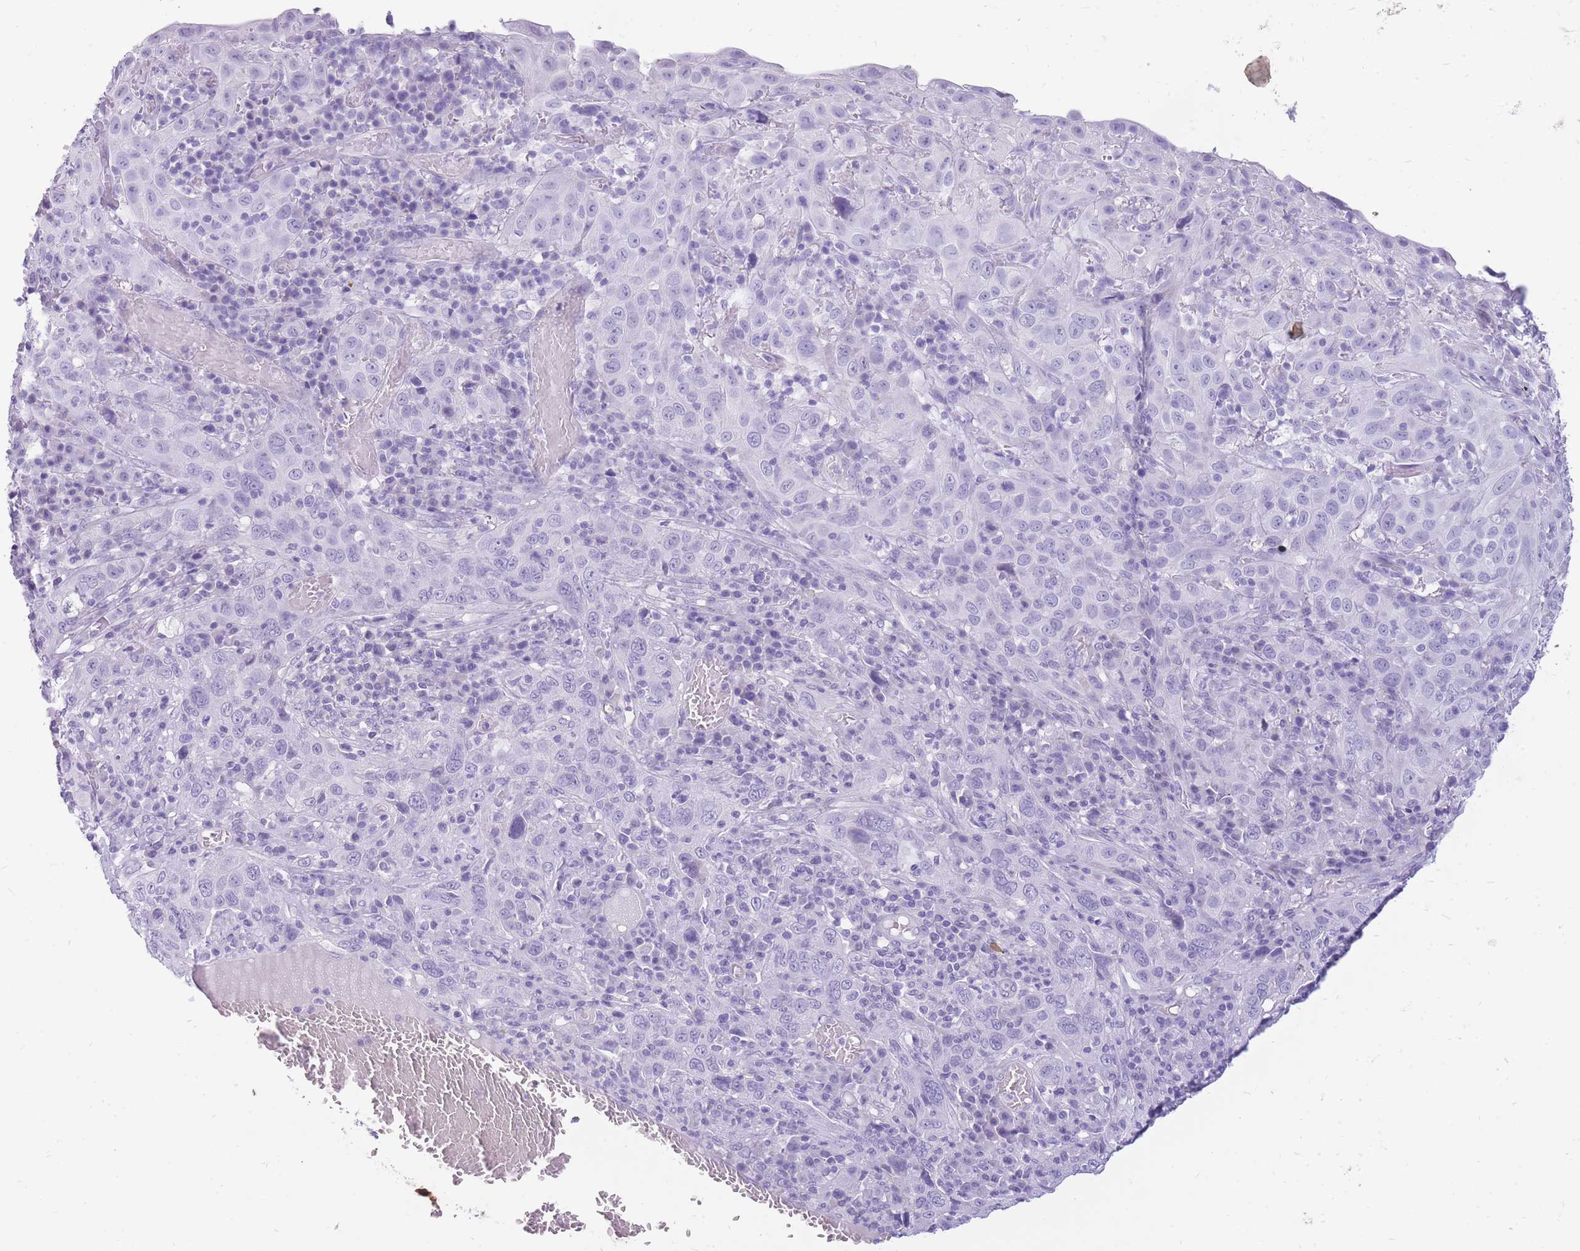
{"staining": {"intensity": "negative", "quantity": "none", "location": "none"}, "tissue": "cervical cancer", "cell_type": "Tumor cells", "image_type": "cancer", "snomed": [{"axis": "morphology", "description": "Squamous cell carcinoma, NOS"}, {"axis": "topography", "description": "Cervix"}], "caption": "A micrograph of human squamous cell carcinoma (cervical) is negative for staining in tumor cells. (Stains: DAB IHC with hematoxylin counter stain, Microscopy: brightfield microscopy at high magnification).", "gene": "CYP21A2", "patient": {"sex": "female", "age": 46}}